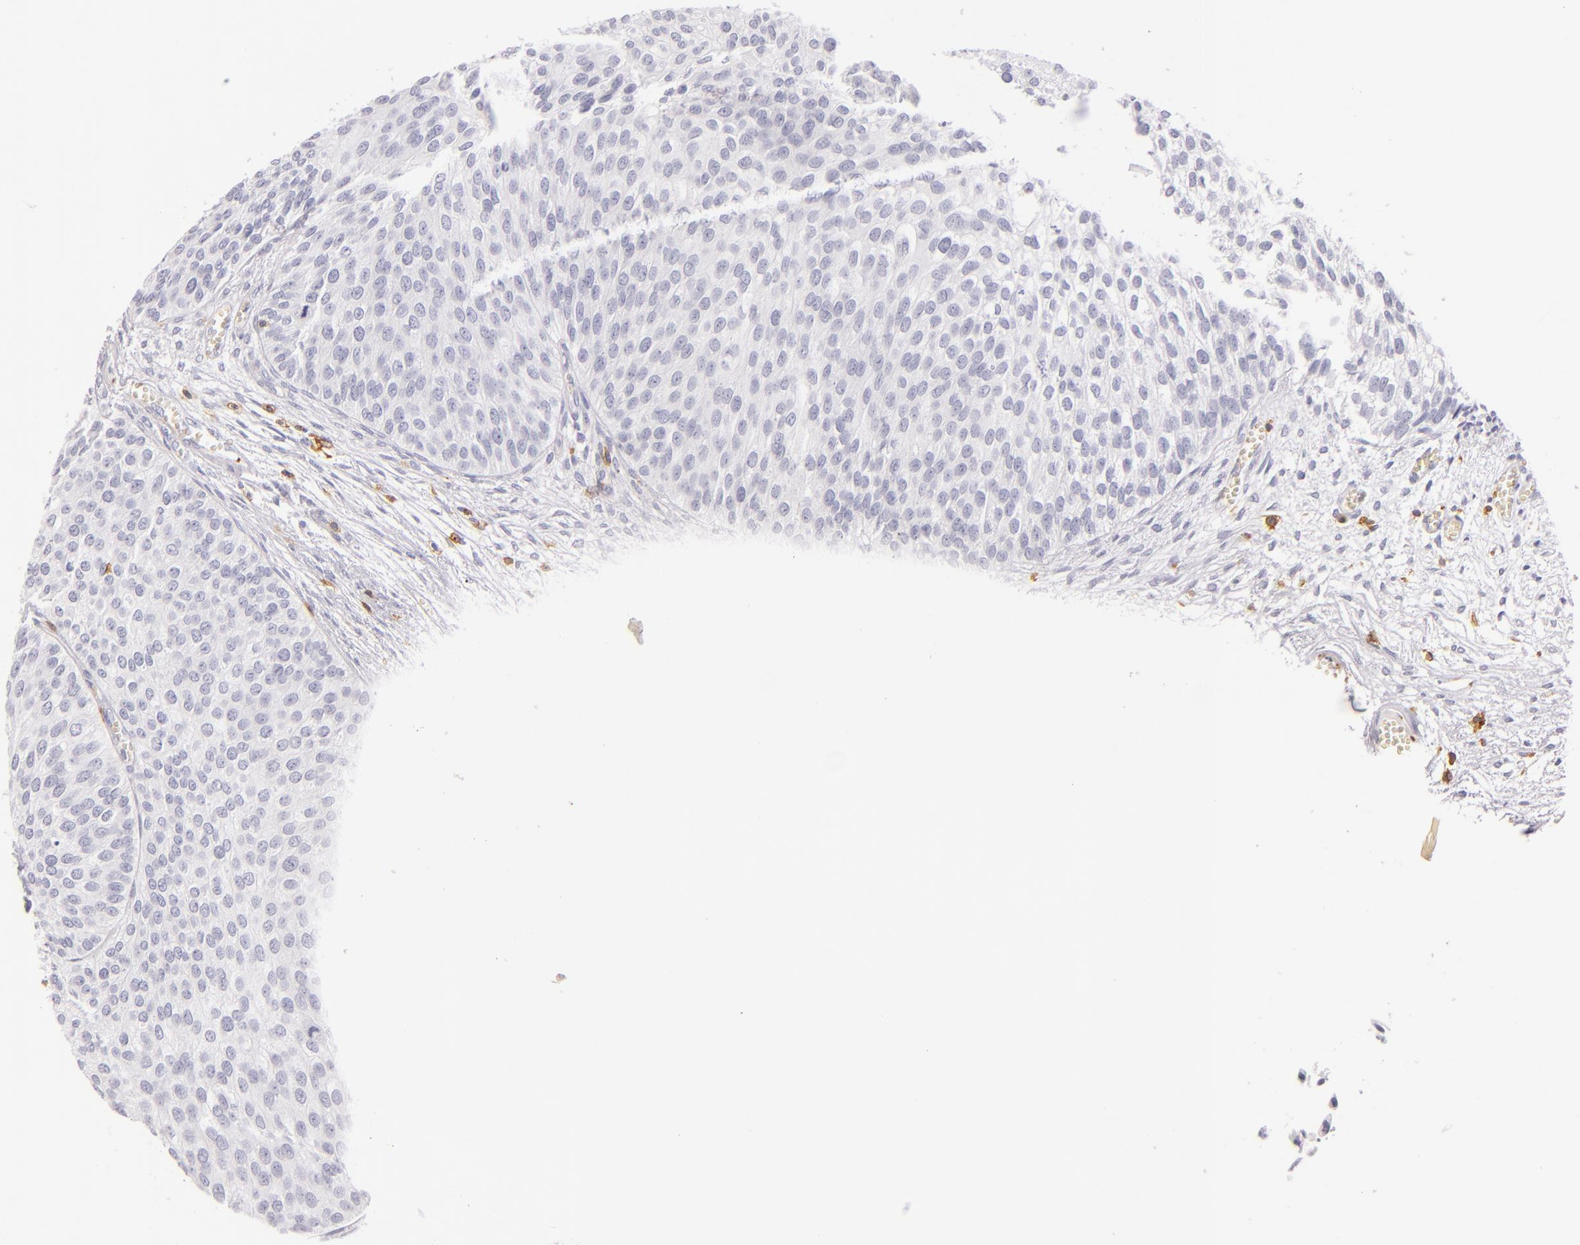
{"staining": {"intensity": "negative", "quantity": "none", "location": "none"}, "tissue": "urothelial cancer", "cell_type": "Tumor cells", "image_type": "cancer", "snomed": [{"axis": "morphology", "description": "Urothelial carcinoma, Low grade"}, {"axis": "topography", "description": "Urinary bladder"}], "caption": "The immunohistochemistry image has no significant positivity in tumor cells of urothelial cancer tissue.", "gene": "LAT", "patient": {"sex": "male", "age": 84}}